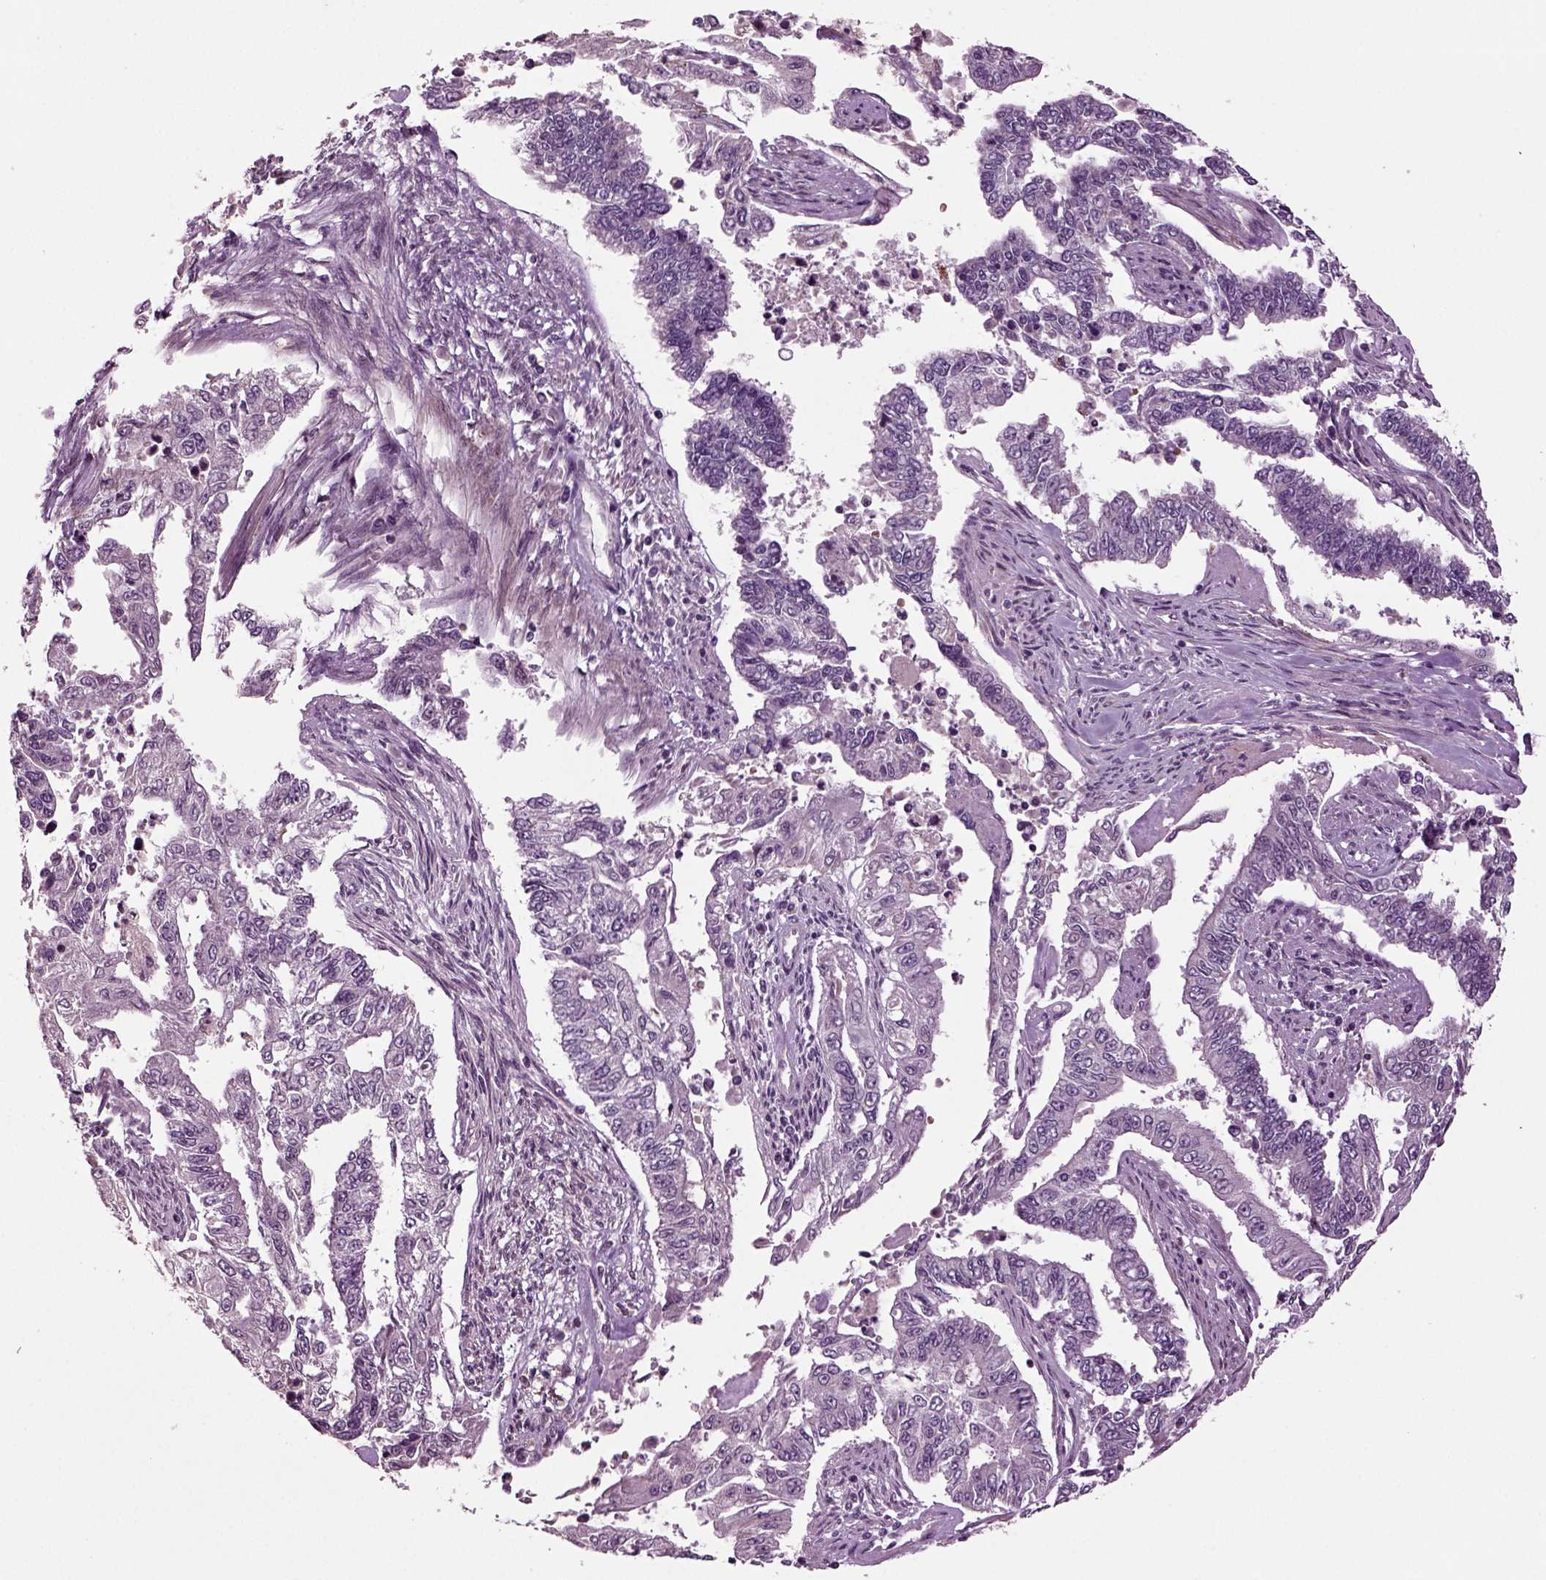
{"staining": {"intensity": "negative", "quantity": "none", "location": "none"}, "tissue": "endometrial cancer", "cell_type": "Tumor cells", "image_type": "cancer", "snomed": [{"axis": "morphology", "description": "Adenocarcinoma, NOS"}, {"axis": "topography", "description": "Uterus"}], "caption": "DAB (3,3'-diaminobenzidine) immunohistochemical staining of human endometrial cancer displays no significant positivity in tumor cells.", "gene": "SLC17A6", "patient": {"sex": "female", "age": 59}}